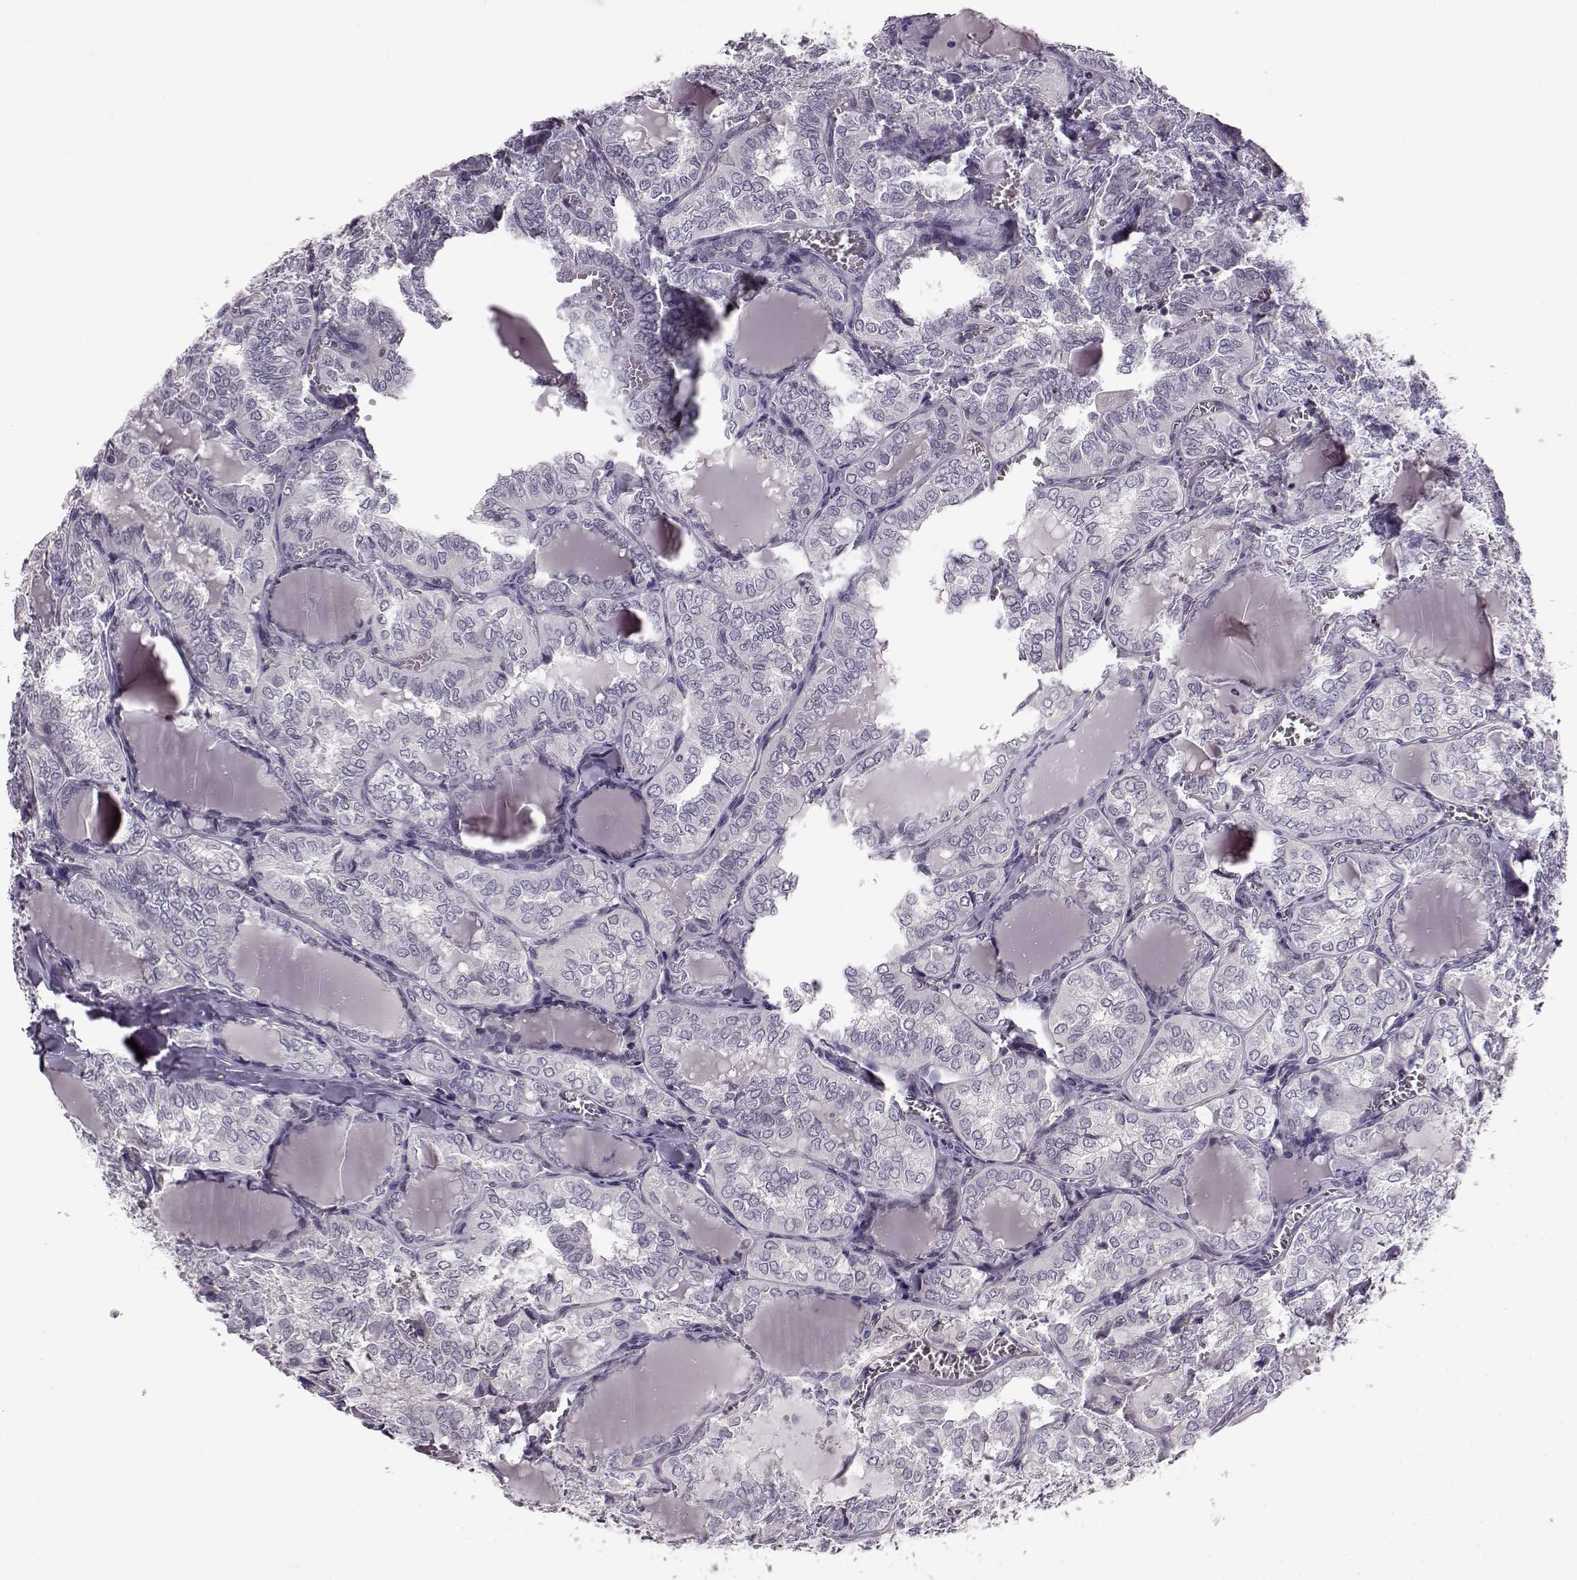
{"staining": {"intensity": "negative", "quantity": "none", "location": "none"}, "tissue": "thyroid cancer", "cell_type": "Tumor cells", "image_type": "cancer", "snomed": [{"axis": "morphology", "description": "Papillary adenocarcinoma, NOS"}, {"axis": "topography", "description": "Thyroid gland"}], "caption": "Immunohistochemistry of thyroid cancer reveals no positivity in tumor cells. (DAB IHC with hematoxylin counter stain).", "gene": "RP1L1", "patient": {"sex": "female", "age": 41}}